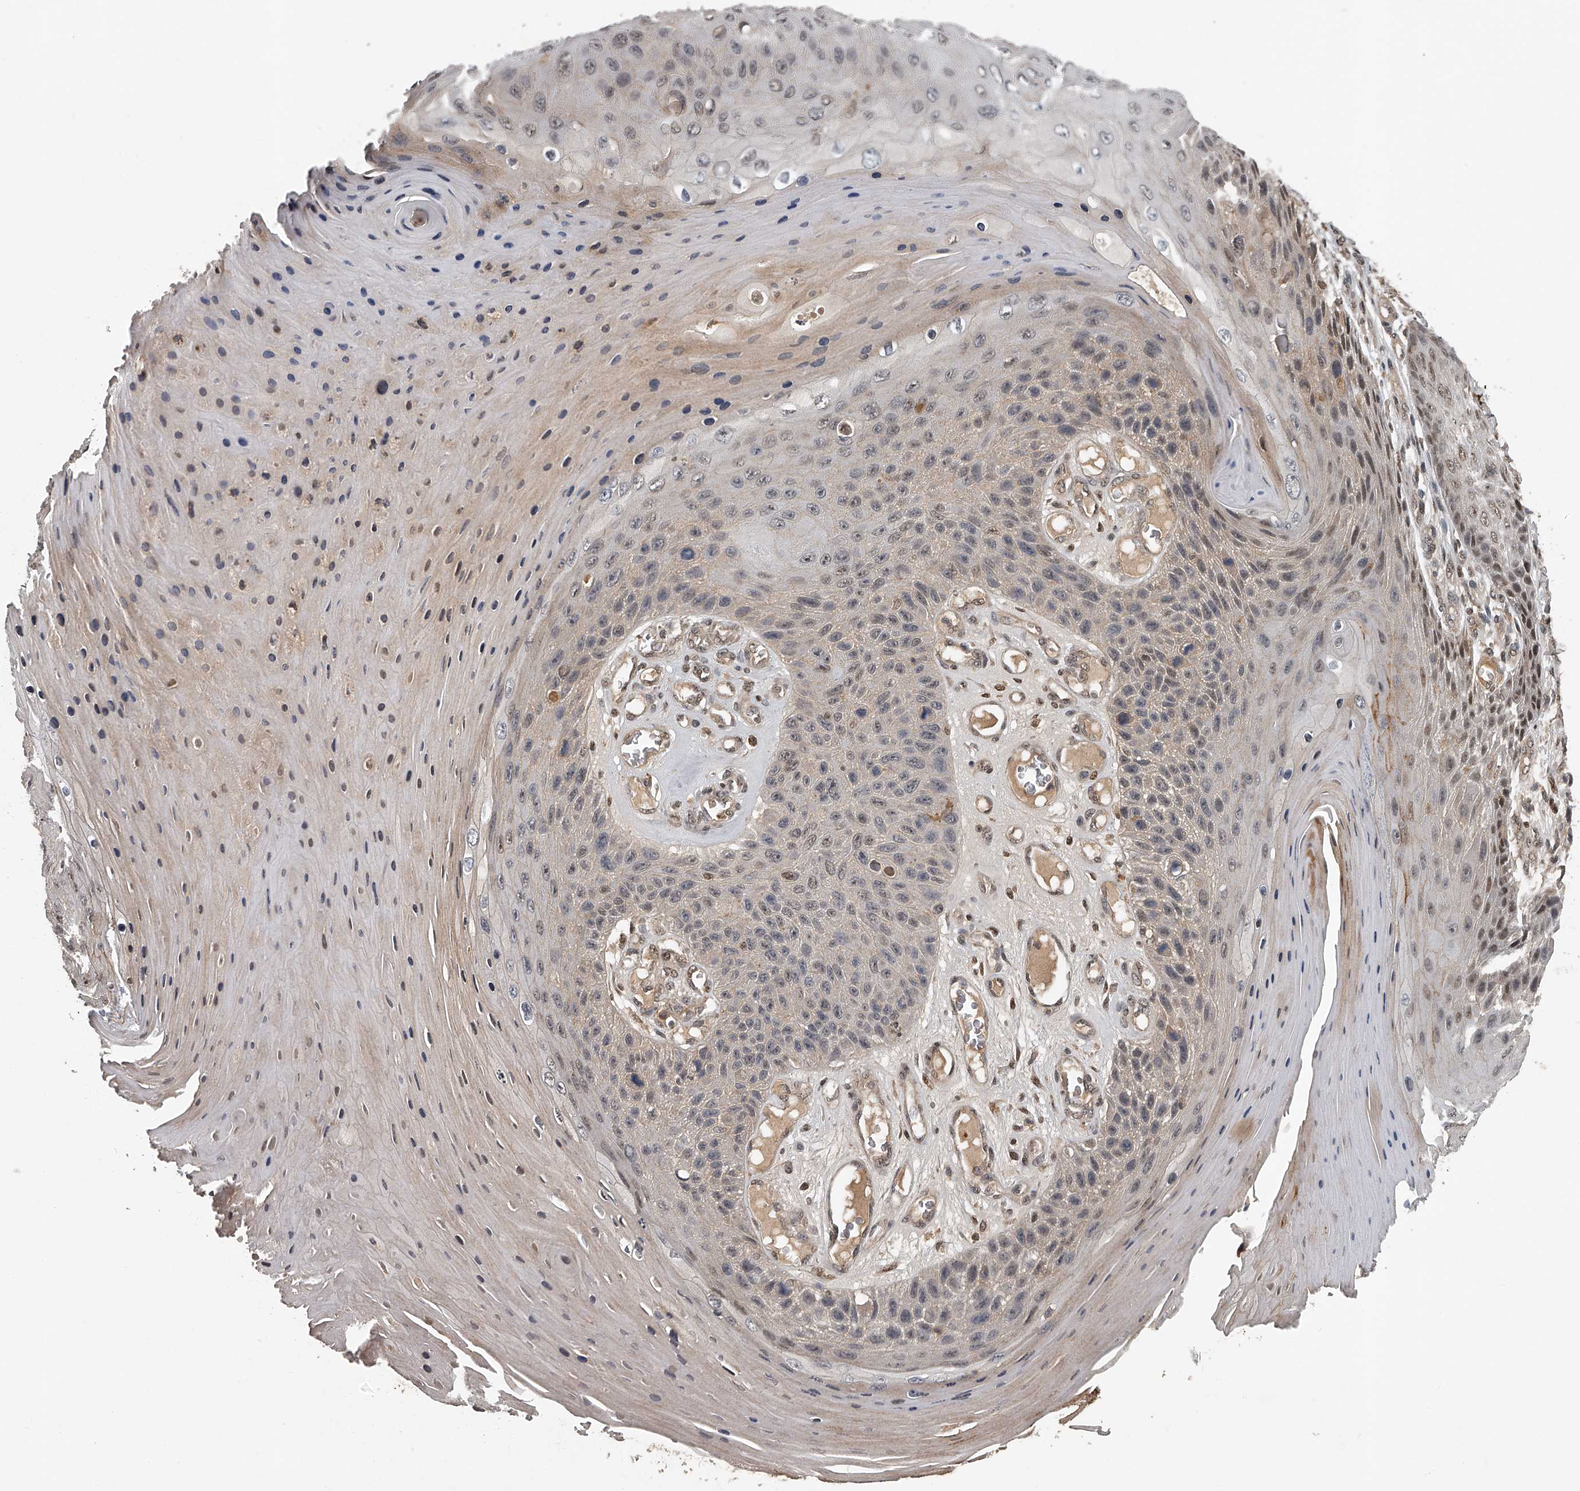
{"staining": {"intensity": "weak", "quantity": "25%-75%", "location": "nuclear"}, "tissue": "skin cancer", "cell_type": "Tumor cells", "image_type": "cancer", "snomed": [{"axis": "morphology", "description": "Squamous cell carcinoma, NOS"}, {"axis": "topography", "description": "Skin"}], "caption": "Immunohistochemical staining of skin squamous cell carcinoma exhibits low levels of weak nuclear expression in approximately 25%-75% of tumor cells.", "gene": "PLEKHG1", "patient": {"sex": "female", "age": 88}}